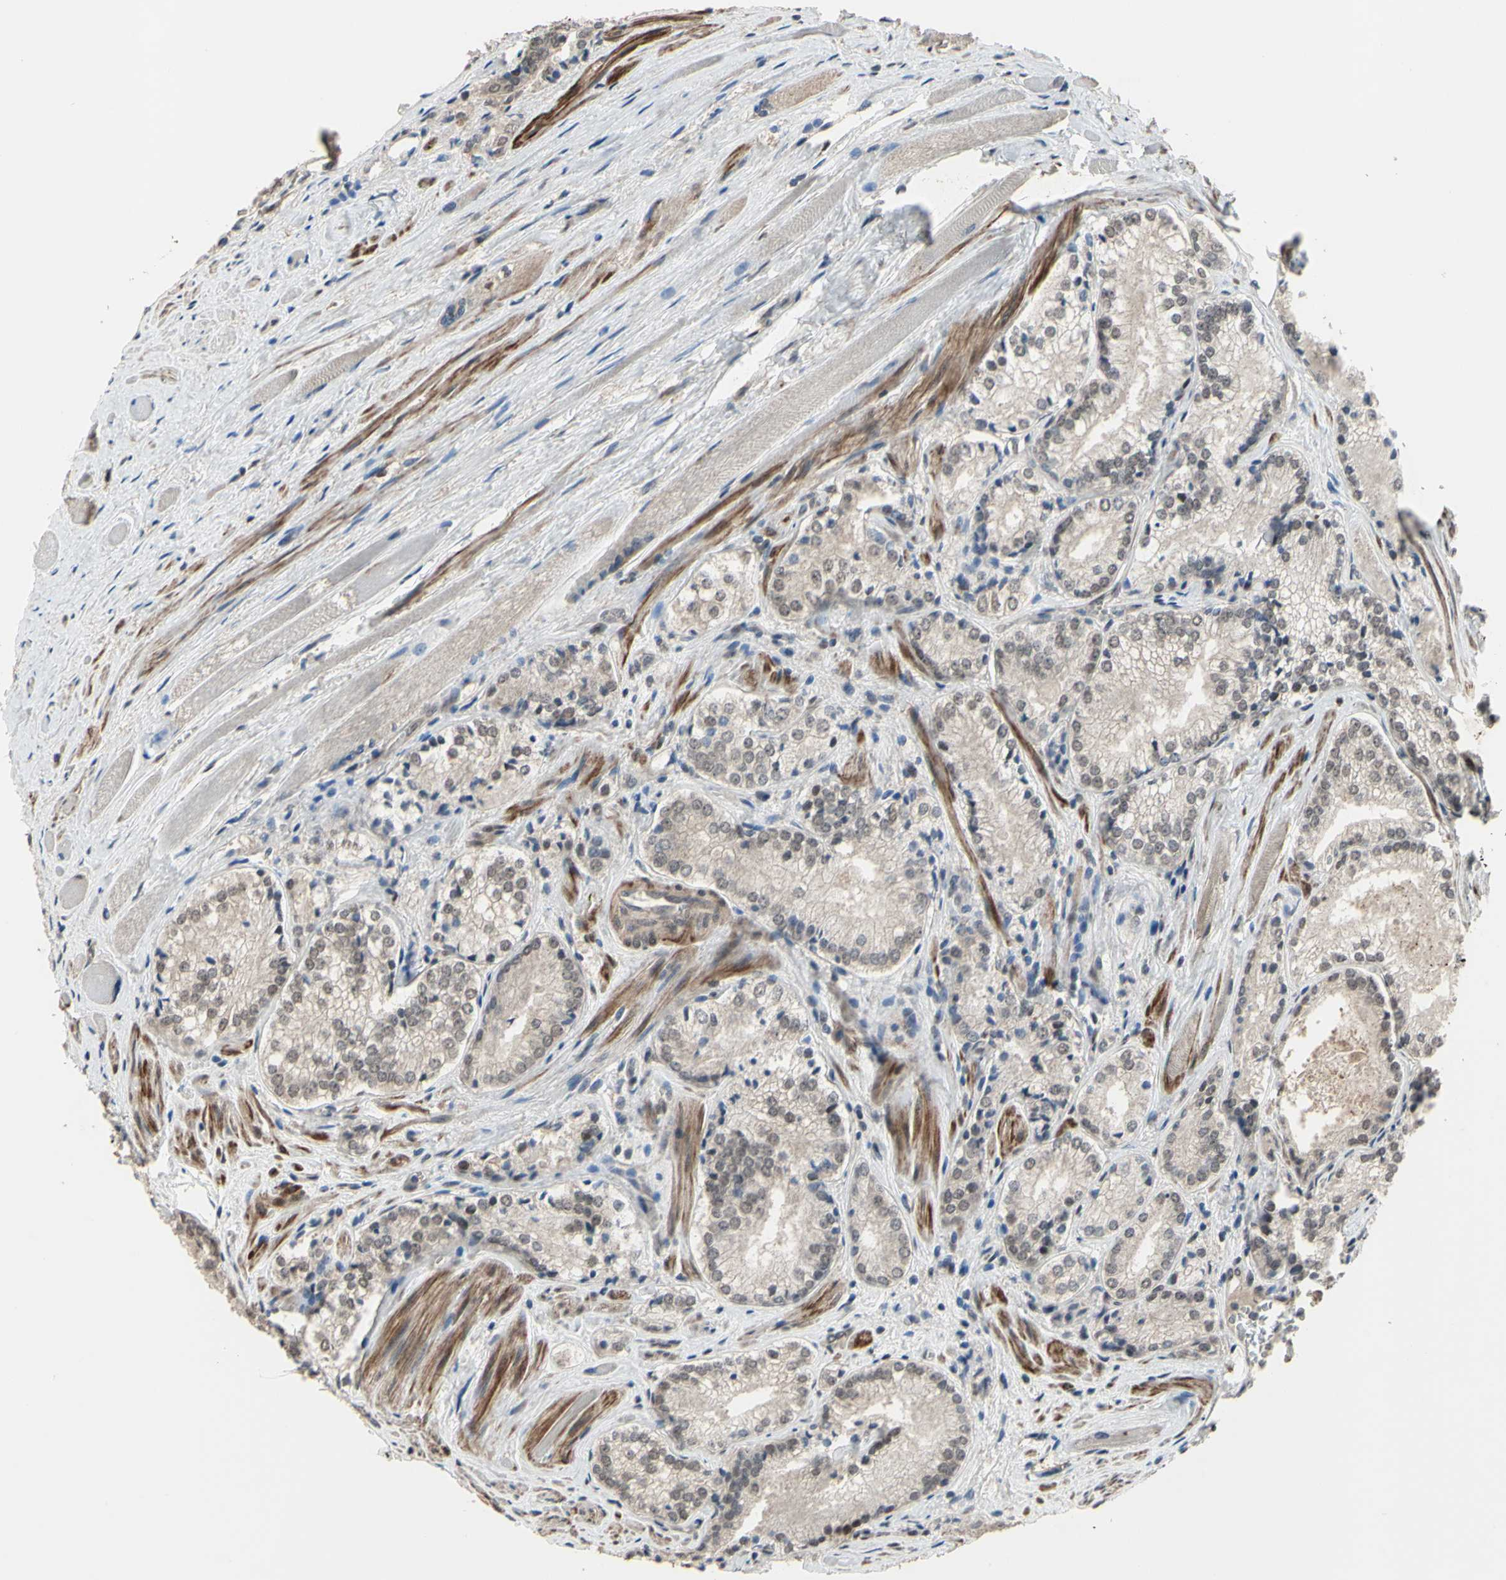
{"staining": {"intensity": "weak", "quantity": "<25%", "location": "cytoplasmic/membranous"}, "tissue": "prostate cancer", "cell_type": "Tumor cells", "image_type": "cancer", "snomed": [{"axis": "morphology", "description": "Adenocarcinoma, Low grade"}, {"axis": "topography", "description": "Prostate"}], "caption": "This histopathology image is of adenocarcinoma (low-grade) (prostate) stained with IHC to label a protein in brown with the nuclei are counter-stained blue. There is no expression in tumor cells. (Brightfield microscopy of DAB (3,3'-diaminobenzidine) immunohistochemistry (IHC) at high magnification).", "gene": "ZNF174", "patient": {"sex": "male", "age": 60}}